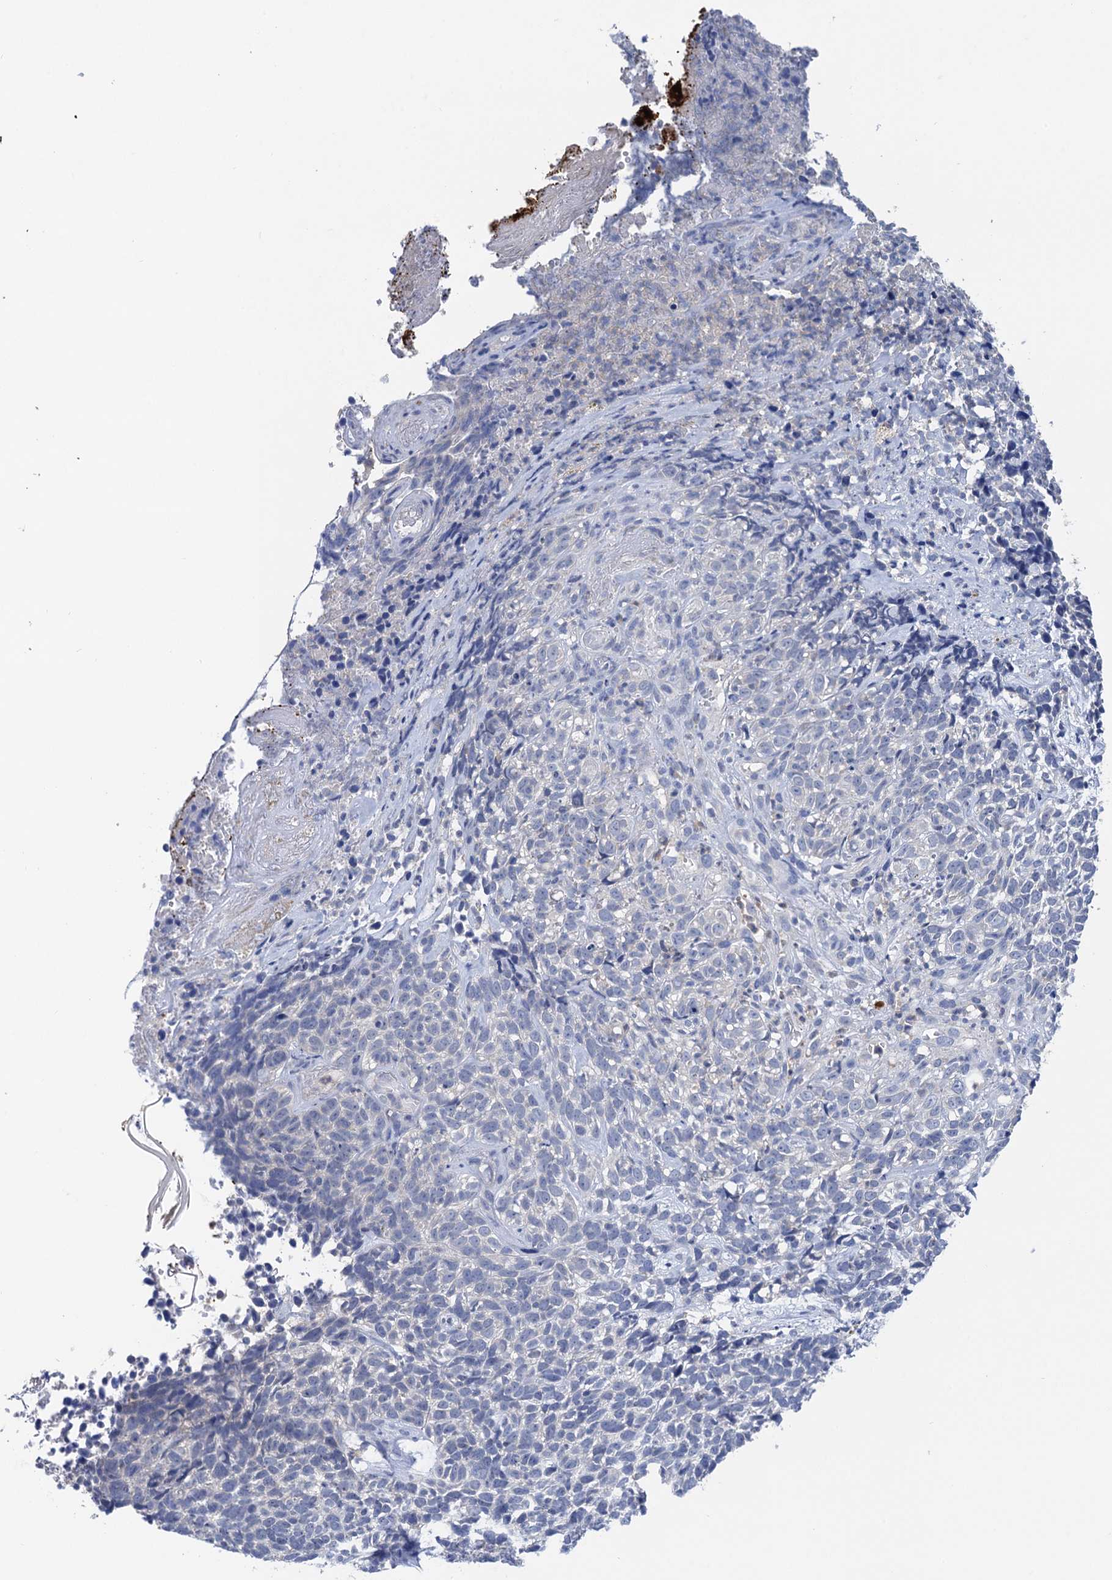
{"staining": {"intensity": "negative", "quantity": "none", "location": "none"}, "tissue": "skin cancer", "cell_type": "Tumor cells", "image_type": "cancer", "snomed": [{"axis": "morphology", "description": "Basal cell carcinoma"}, {"axis": "topography", "description": "Skin"}], "caption": "Immunohistochemistry (IHC) photomicrograph of human skin basal cell carcinoma stained for a protein (brown), which reveals no staining in tumor cells.", "gene": "TMEM39B", "patient": {"sex": "female", "age": 84}}